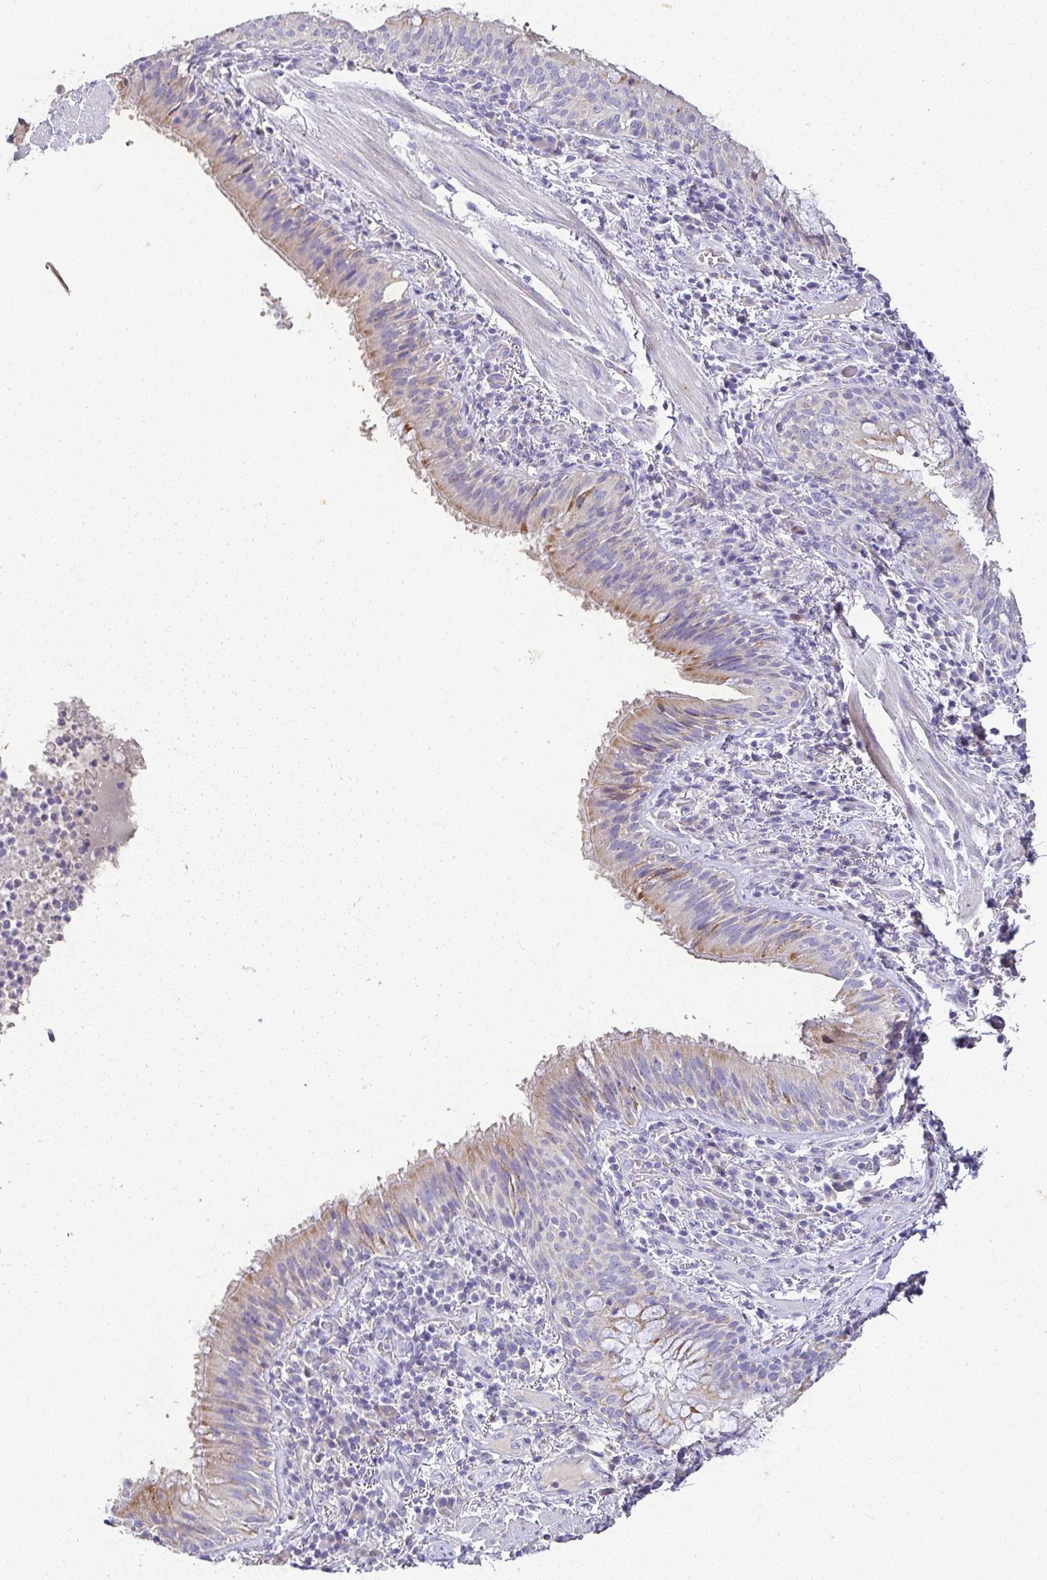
{"staining": {"intensity": "moderate", "quantity": "25%-75%", "location": "cytoplasmic/membranous"}, "tissue": "bronchus", "cell_type": "Respiratory epithelial cells", "image_type": "normal", "snomed": [{"axis": "morphology", "description": "Normal tissue, NOS"}, {"axis": "topography", "description": "Cartilage tissue"}, {"axis": "topography", "description": "Bronchus"}], "caption": "Bronchus stained with DAB (3,3'-diaminobenzidine) immunohistochemistry displays medium levels of moderate cytoplasmic/membranous expression in about 25%-75% of respiratory epithelial cells.", "gene": "RPS2", "patient": {"sex": "male", "age": 56}}